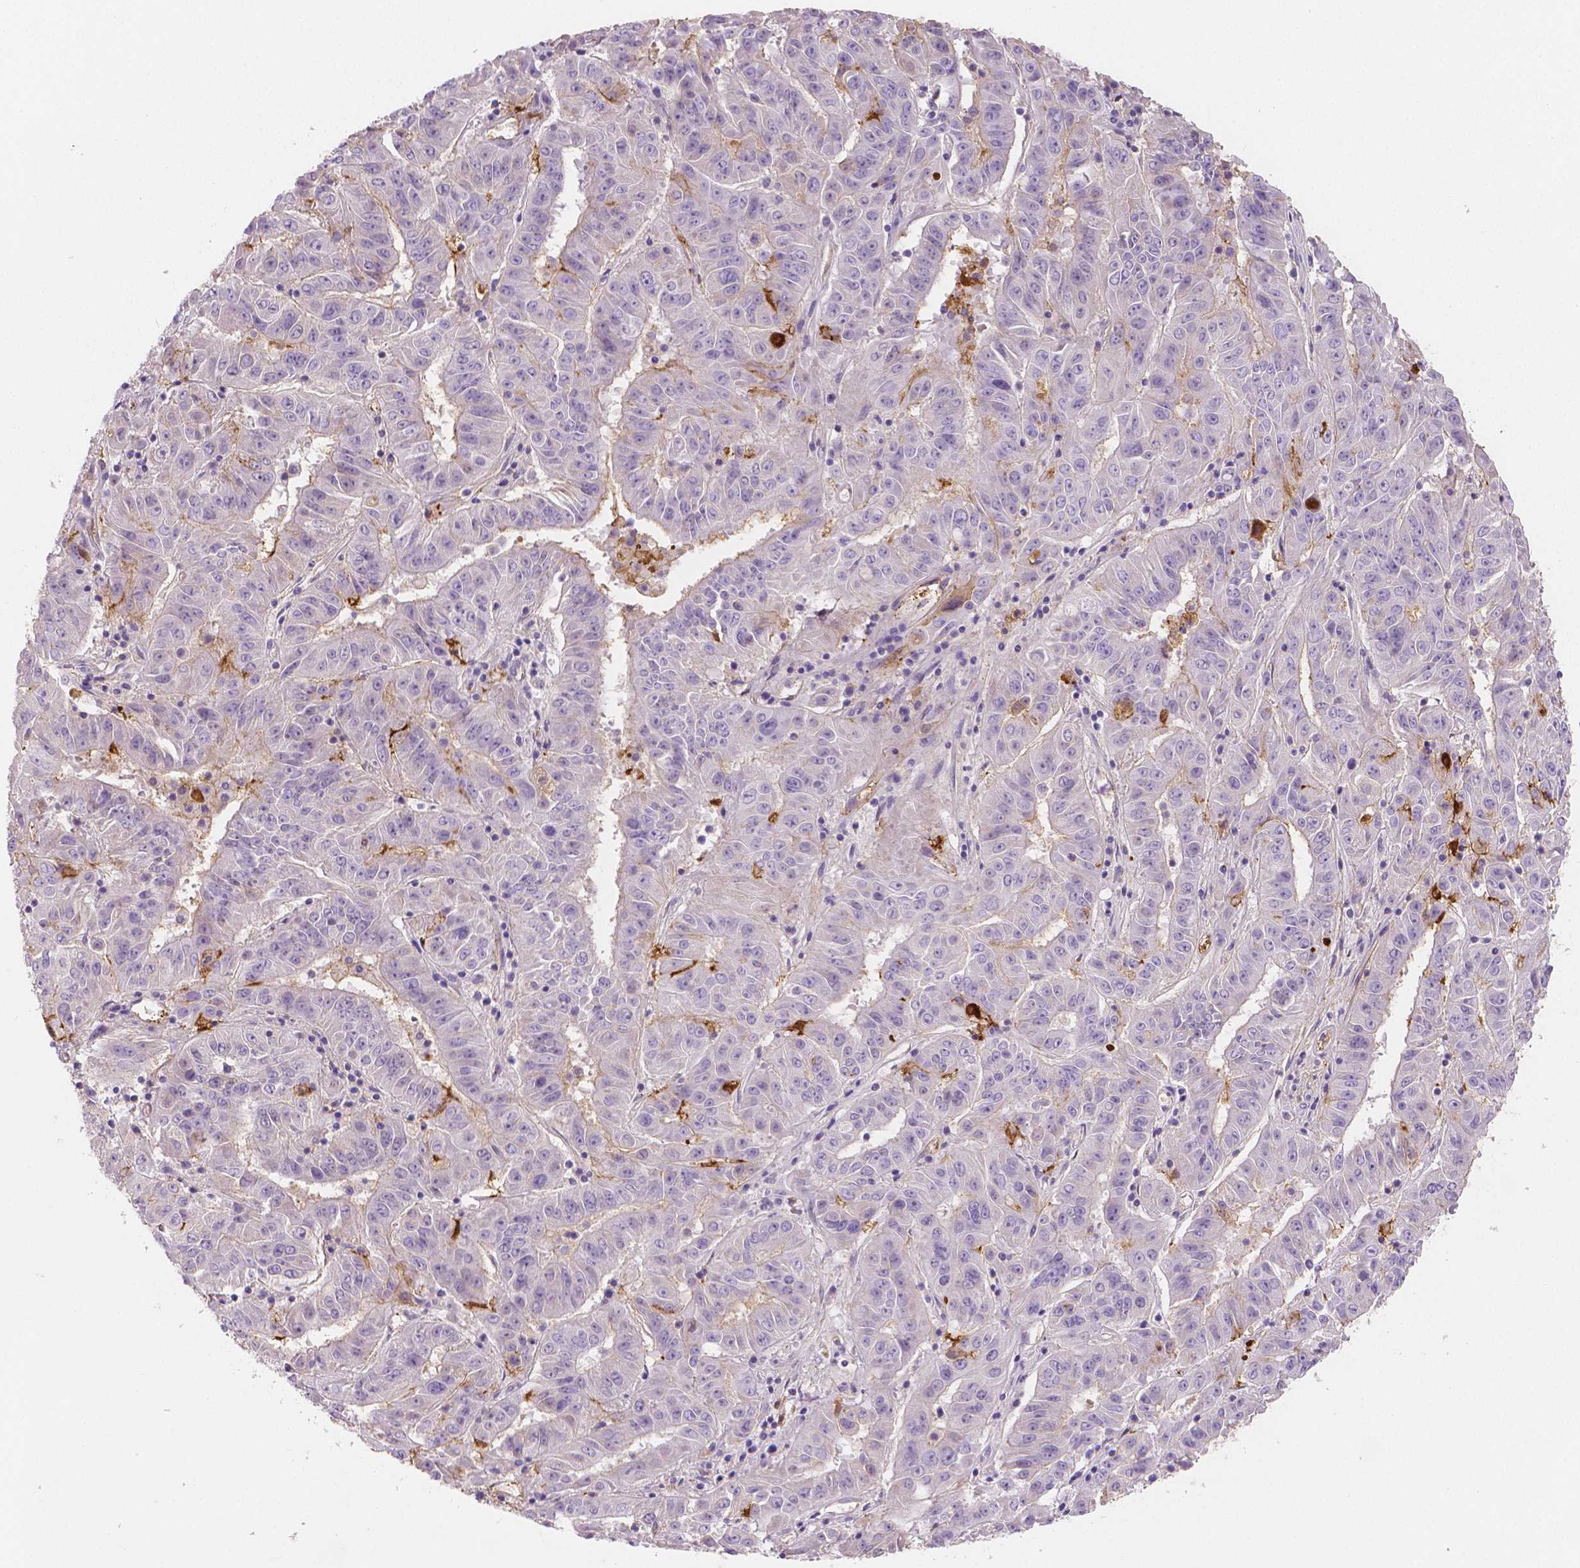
{"staining": {"intensity": "negative", "quantity": "none", "location": "none"}, "tissue": "pancreatic cancer", "cell_type": "Tumor cells", "image_type": "cancer", "snomed": [{"axis": "morphology", "description": "Adenocarcinoma, NOS"}, {"axis": "topography", "description": "Pancreas"}], "caption": "Tumor cells show no significant staining in adenocarcinoma (pancreatic).", "gene": "APOA4", "patient": {"sex": "male", "age": 63}}